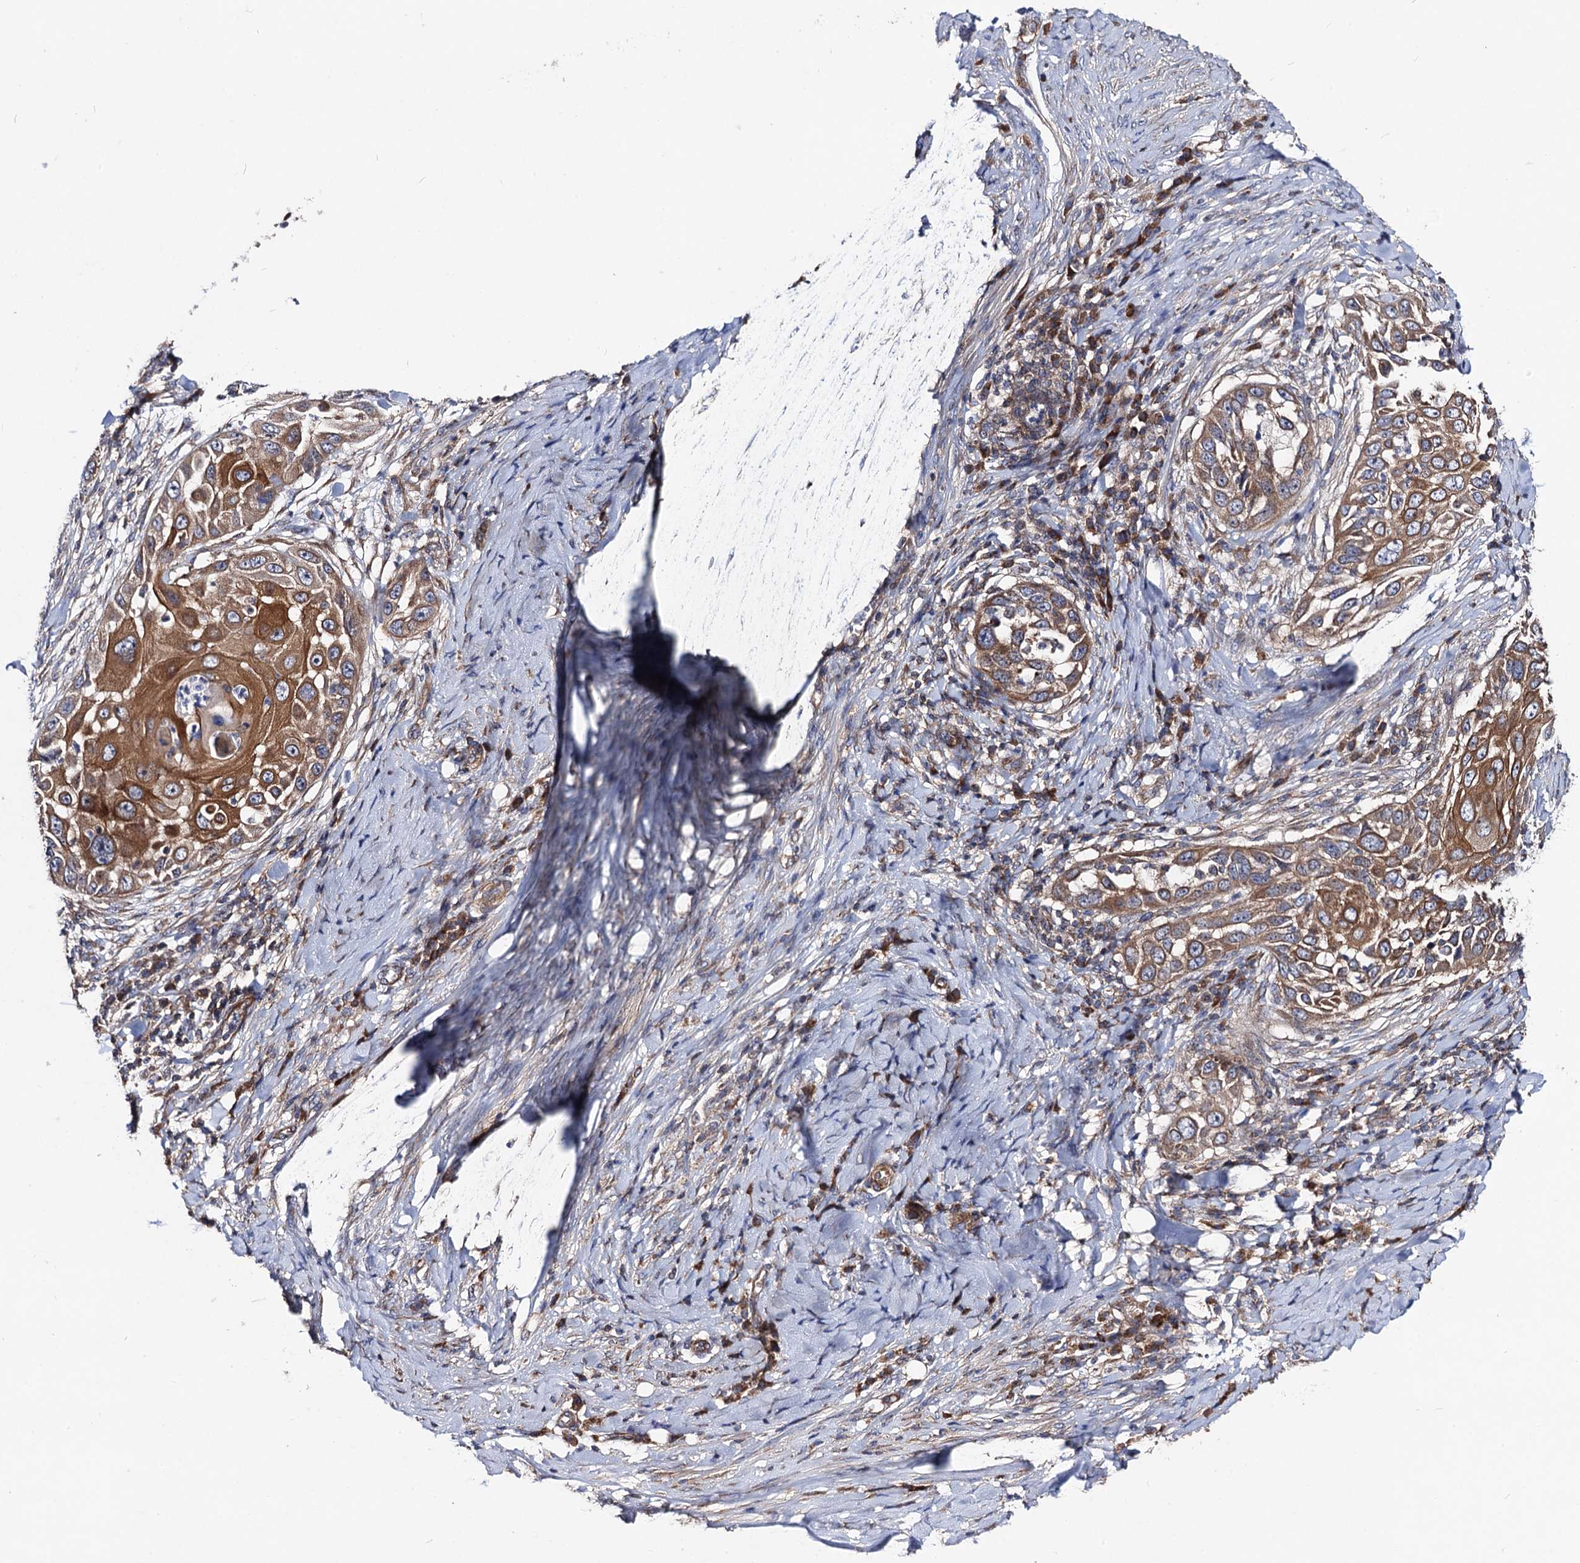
{"staining": {"intensity": "moderate", "quantity": ">75%", "location": "cytoplasmic/membranous"}, "tissue": "skin cancer", "cell_type": "Tumor cells", "image_type": "cancer", "snomed": [{"axis": "morphology", "description": "Squamous cell carcinoma, NOS"}, {"axis": "topography", "description": "Skin"}], "caption": "Protein analysis of skin squamous cell carcinoma tissue shows moderate cytoplasmic/membranous positivity in about >75% of tumor cells.", "gene": "DYDC1", "patient": {"sex": "female", "age": 44}}